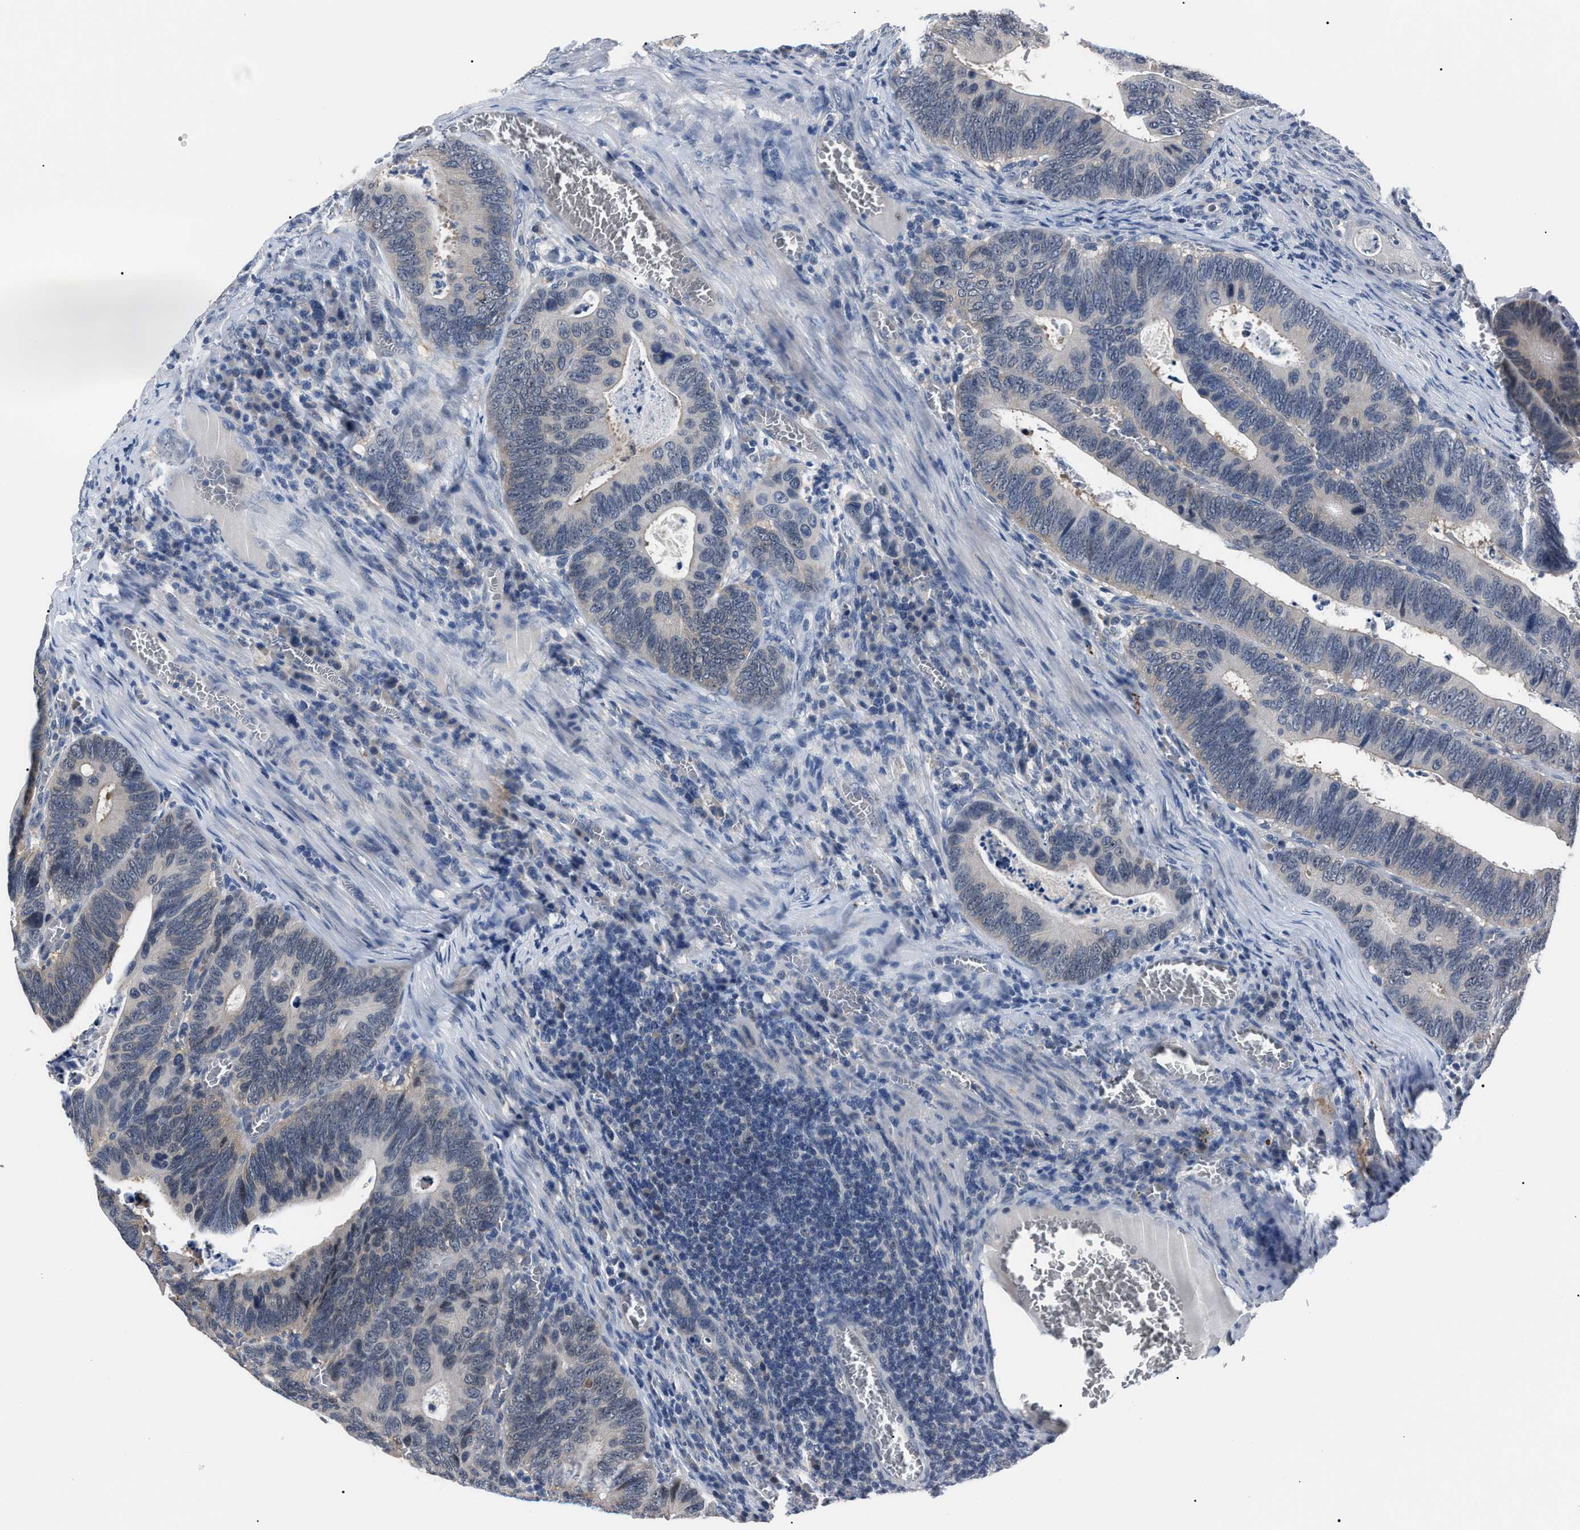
{"staining": {"intensity": "negative", "quantity": "none", "location": "none"}, "tissue": "colorectal cancer", "cell_type": "Tumor cells", "image_type": "cancer", "snomed": [{"axis": "morphology", "description": "Inflammation, NOS"}, {"axis": "morphology", "description": "Adenocarcinoma, NOS"}, {"axis": "topography", "description": "Colon"}], "caption": "A micrograph of human adenocarcinoma (colorectal) is negative for staining in tumor cells. Brightfield microscopy of immunohistochemistry (IHC) stained with DAB (3,3'-diaminobenzidine) (brown) and hematoxylin (blue), captured at high magnification.", "gene": "LRWD1", "patient": {"sex": "male", "age": 72}}